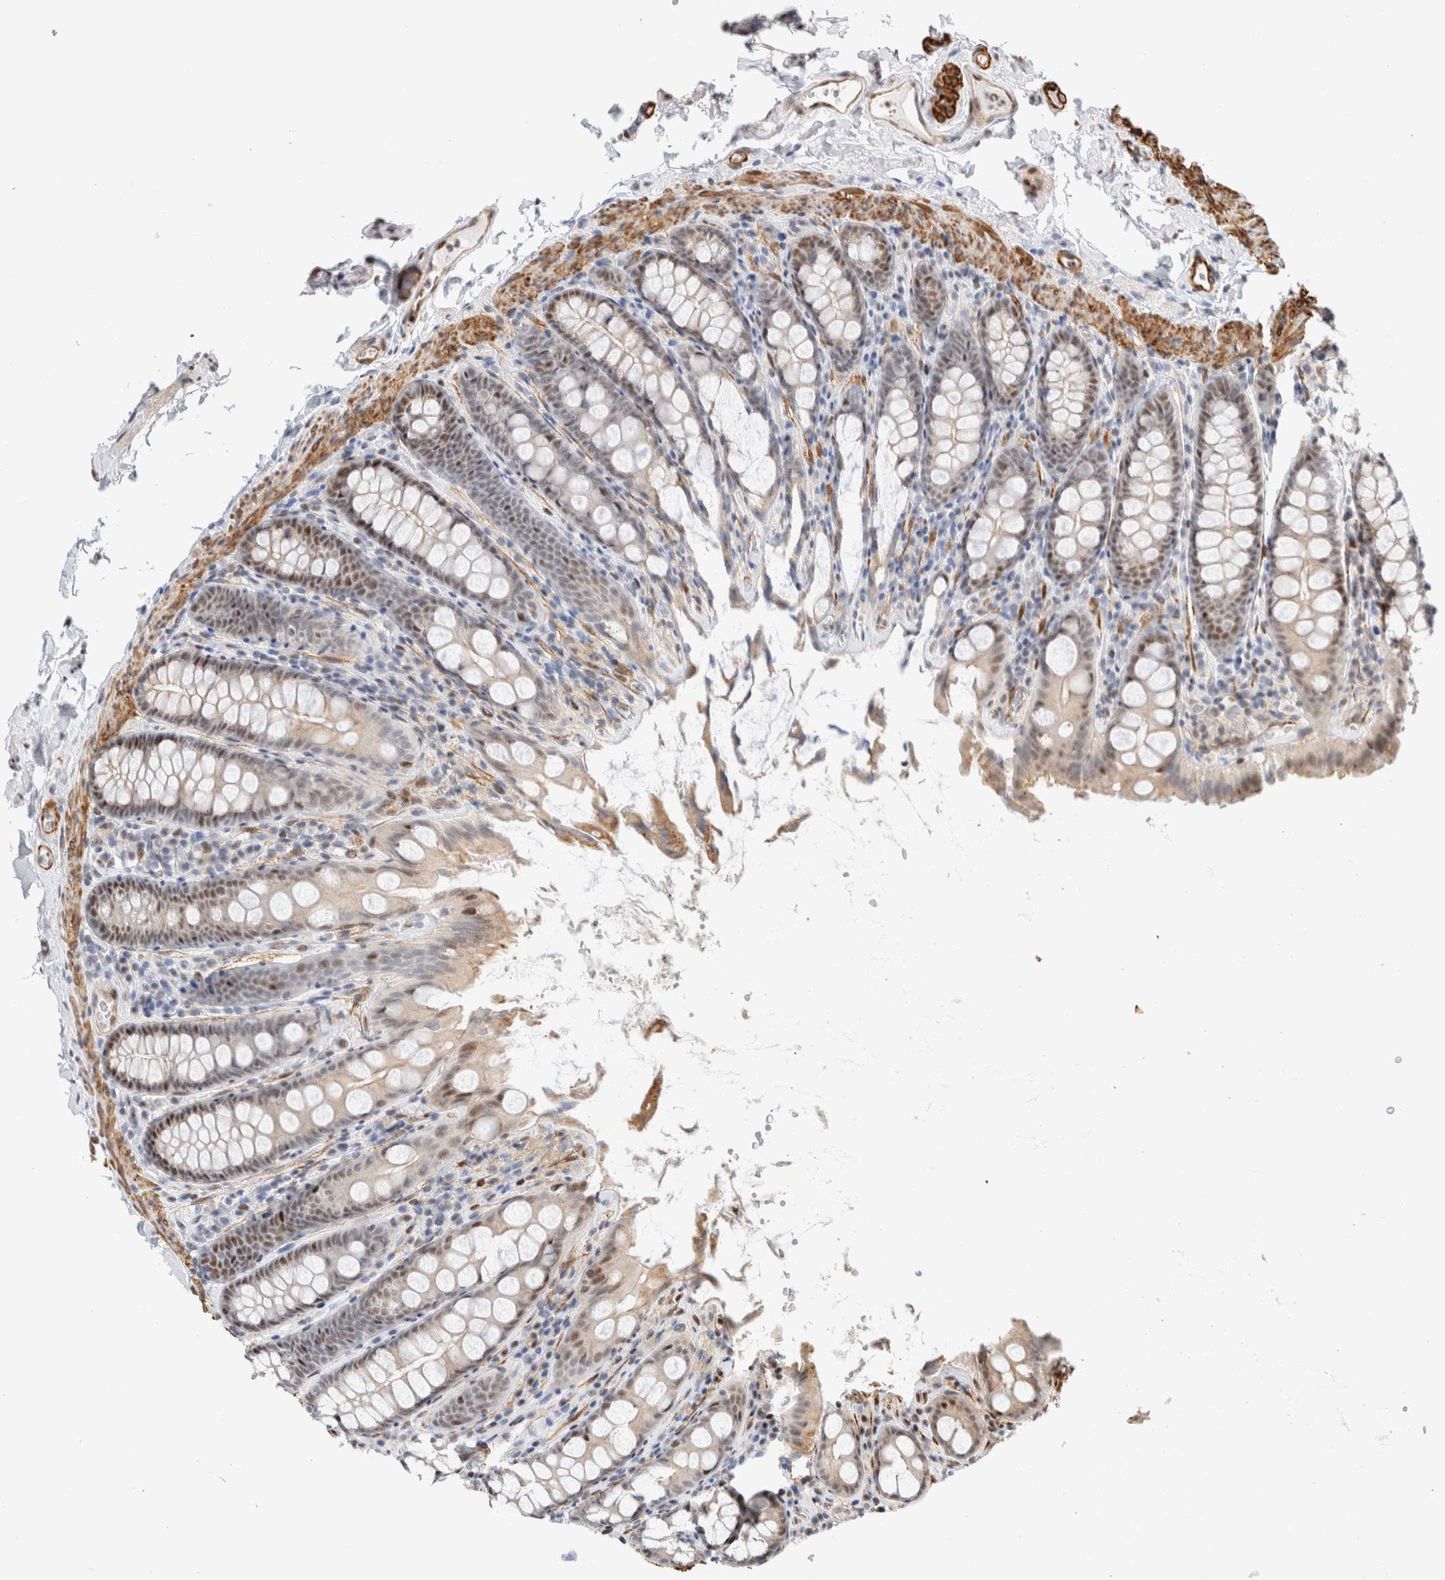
{"staining": {"intensity": "strong", "quantity": ">75%", "location": "nuclear"}, "tissue": "colon", "cell_type": "Endothelial cells", "image_type": "normal", "snomed": [{"axis": "morphology", "description": "Normal tissue, NOS"}, {"axis": "topography", "description": "Colon"}, {"axis": "topography", "description": "Peripheral nerve tissue"}], "caption": "DAB immunohistochemical staining of normal colon exhibits strong nuclear protein staining in about >75% of endothelial cells. (brown staining indicates protein expression, while blue staining denotes nuclei).", "gene": "ID3", "patient": {"sex": "female", "age": 61}}